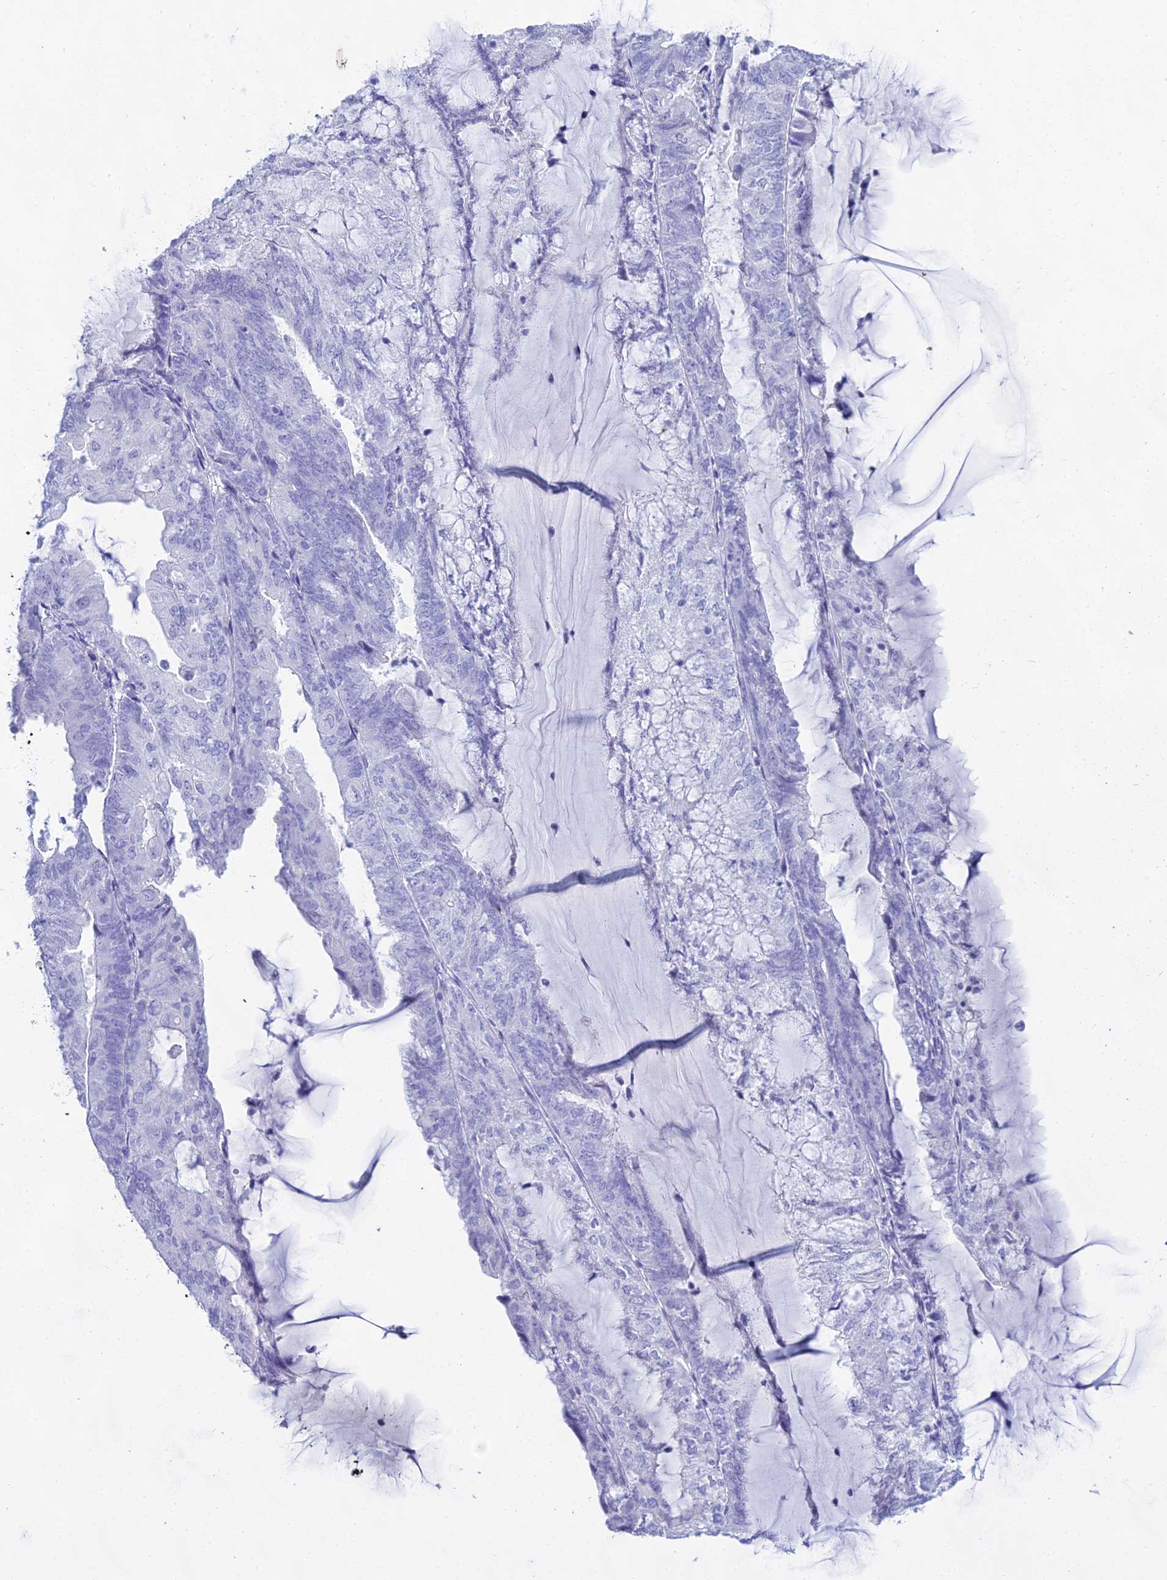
{"staining": {"intensity": "negative", "quantity": "none", "location": "none"}, "tissue": "endometrial cancer", "cell_type": "Tumor cells", "image_type": "cancer", "snomed": [{"axis": "morphology", "description": "Adenocarcinoma, NOS"}, {"axis": "topography", "description": "Endometrium"}], "caption": "Tumor cells show no significant protein expression in endometrial cancer.", "gene": "CGB2", "patient": {"sex": "female", "age": 81}}